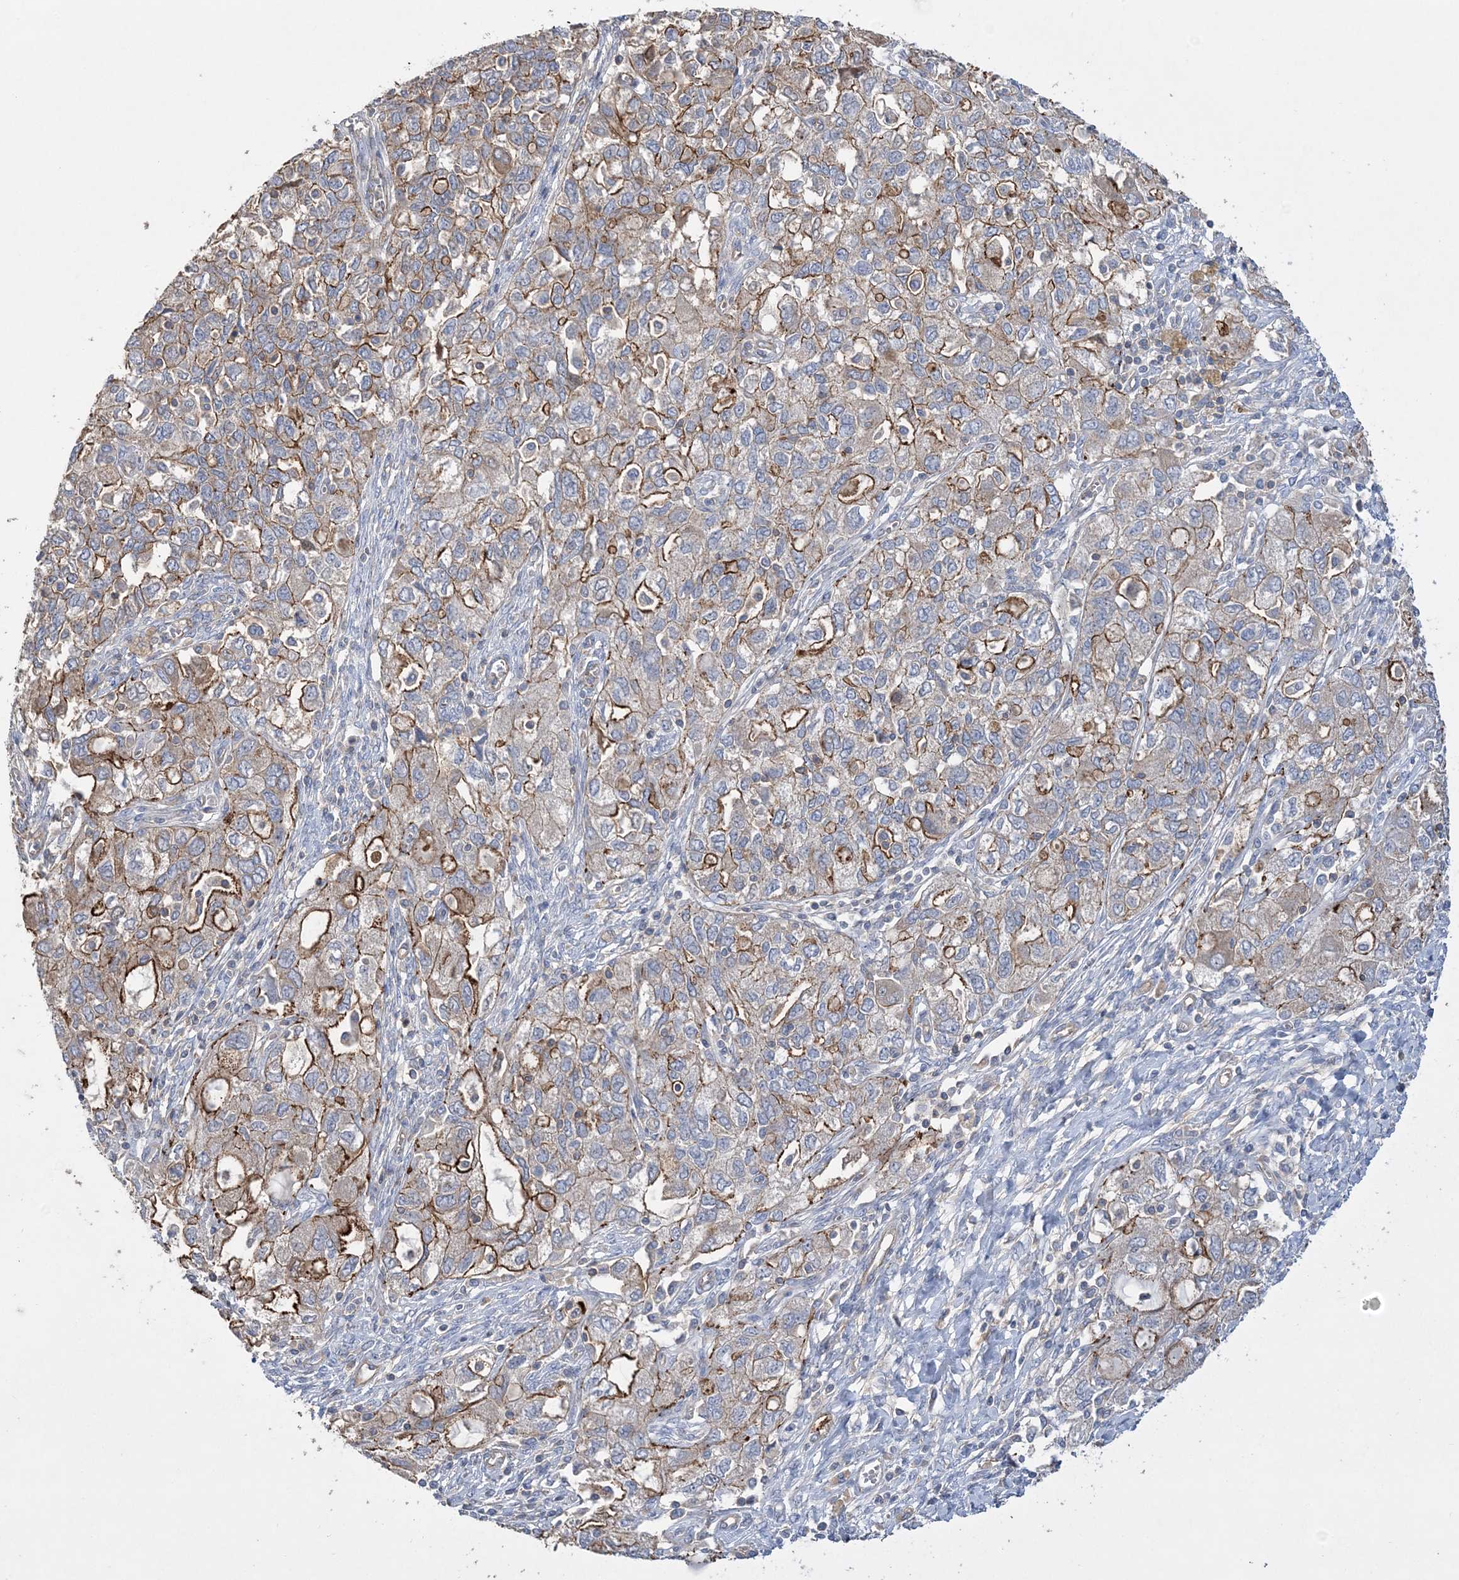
{"staining": {"intensity": "moderate", "quantity": "25%-75%", "location": "cytoplasmic/membranous"}, "tissue": "ovarian cancer", "cell_type": "Tumor cells", "image_type": "cancer", "snomed": [{"axis": "morphology", "description": "Carcinoma, NOS"}, {"axis": "morphology", "description": "Cystadenocarcinoma, serous, NOS"}, {"axis": "topography", "description": "Ovary"}], "caption": "Ovarian carcinoma stained with a protein marker displays moderate staining in tumor cells.", "gene": "PIGC", "patient": {"sex": "female", "age": 69}}